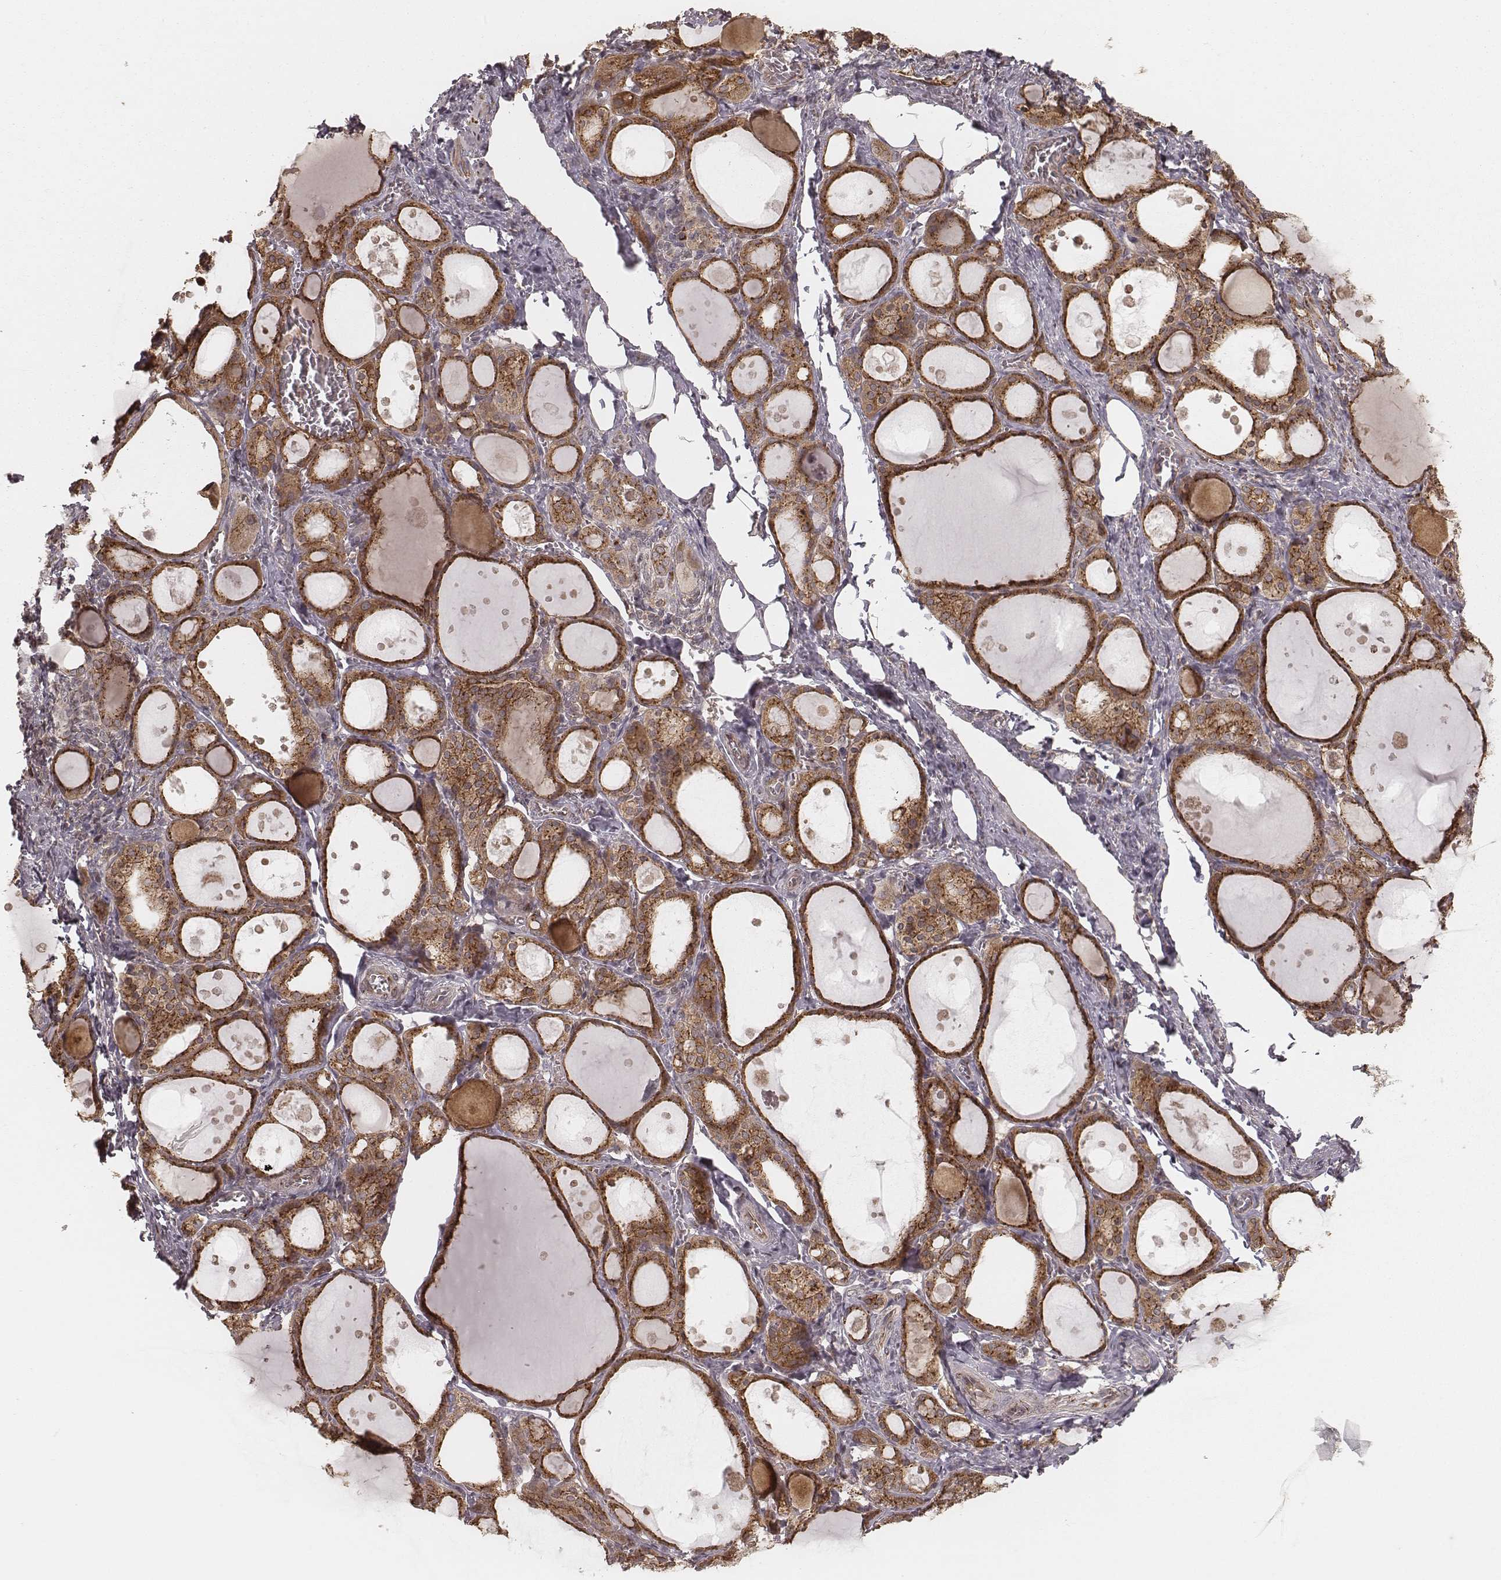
{"staining": {"intensity": "strong", "quantity": ">75%", "location": "cytoplasmic/membranous"}, "tissue": "thyroid gland", "cell_type": "Glandular cells", "image_type": "normal", "snomed": [{"axis": "morphology", "description": "Normal tissue, NOS"}, {"axis": "topography", "description": "Thyroid gland"}], "caption": "This image shows normal thyroid gland stained with immunohistochemistry to label a protein in brown. The cytoplasmic/membranous of glandular cells show strong positivity for the protein. Nuclei are counter-stained blue.", "gene": "MYO19", "patient": {"sex": "male", "age": 68}}